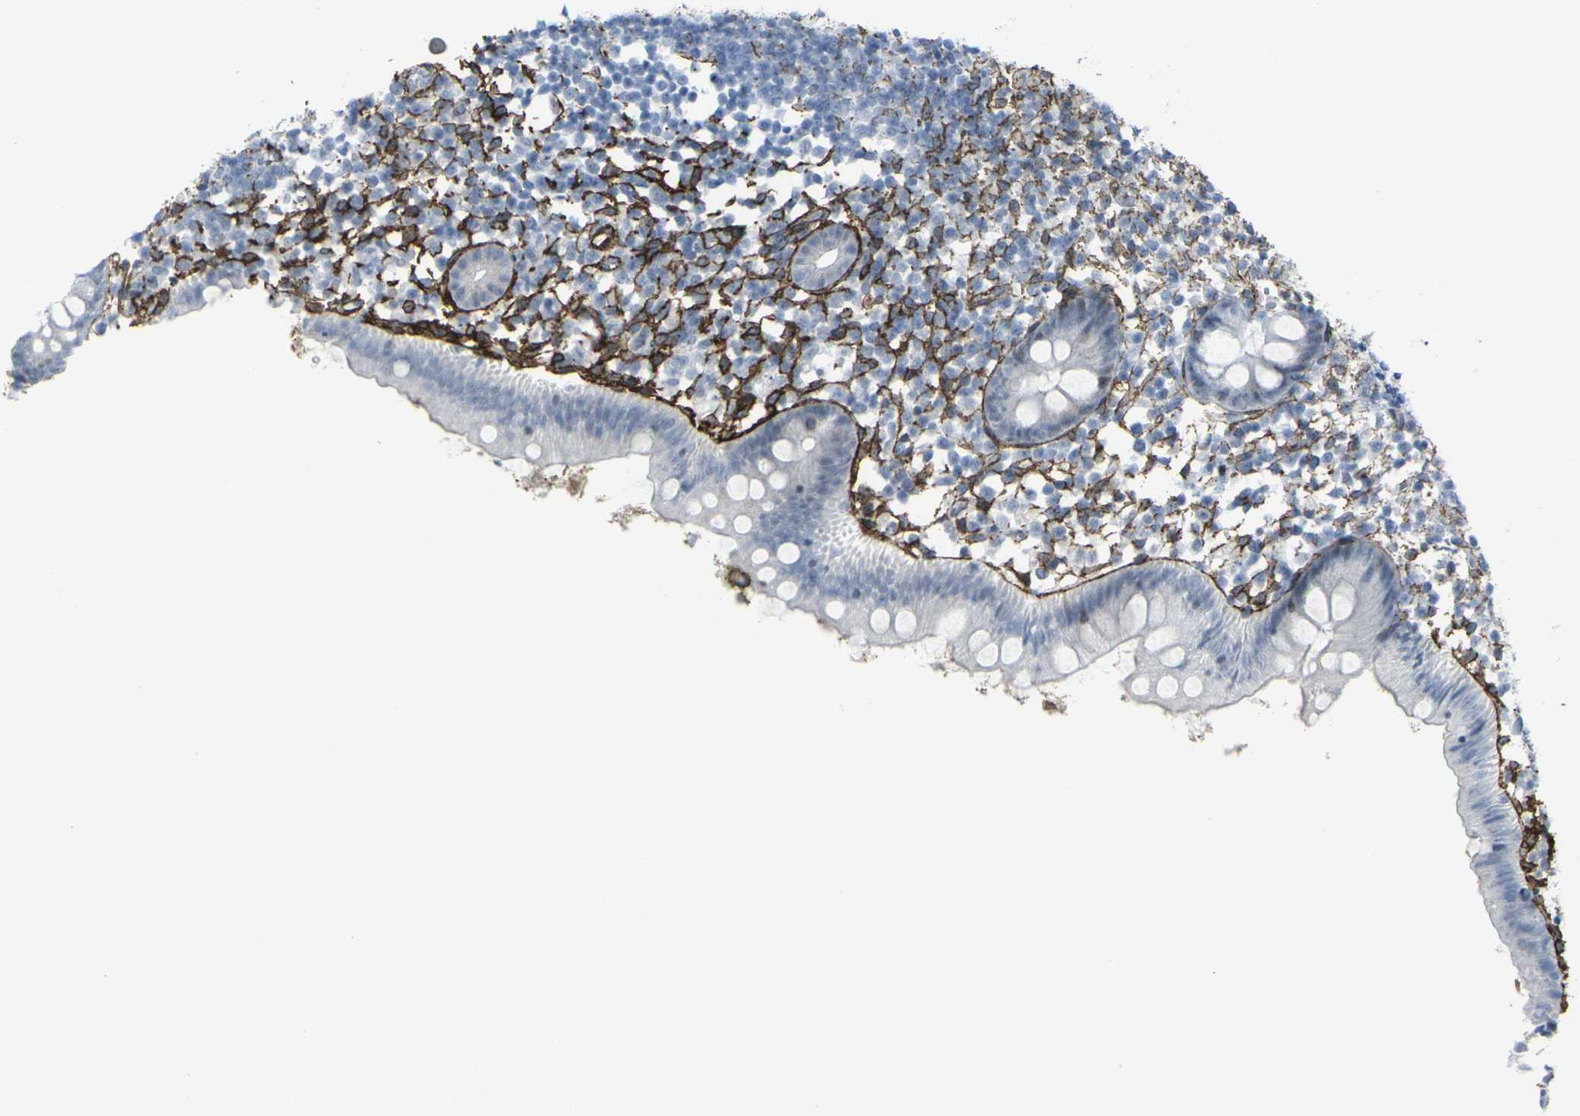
{"staining": {"intensity": "negative", "quantity": "none", "location": "none"}, "tissue": "appendix", "cell_type": "Glandular cells", "image_type": "normal", "snomed": [{"axis": "morphology", "description": "Normal tissue, NOS"}, {"axis": "topography", "description": "Appendix"}], "caption": "Protein analysis of normal appendix displays no significant staining in glandular cells. (DAB IHC, high magnification).", "gene": "CDH11", "patient": {"sex": "female", "age": 20}}